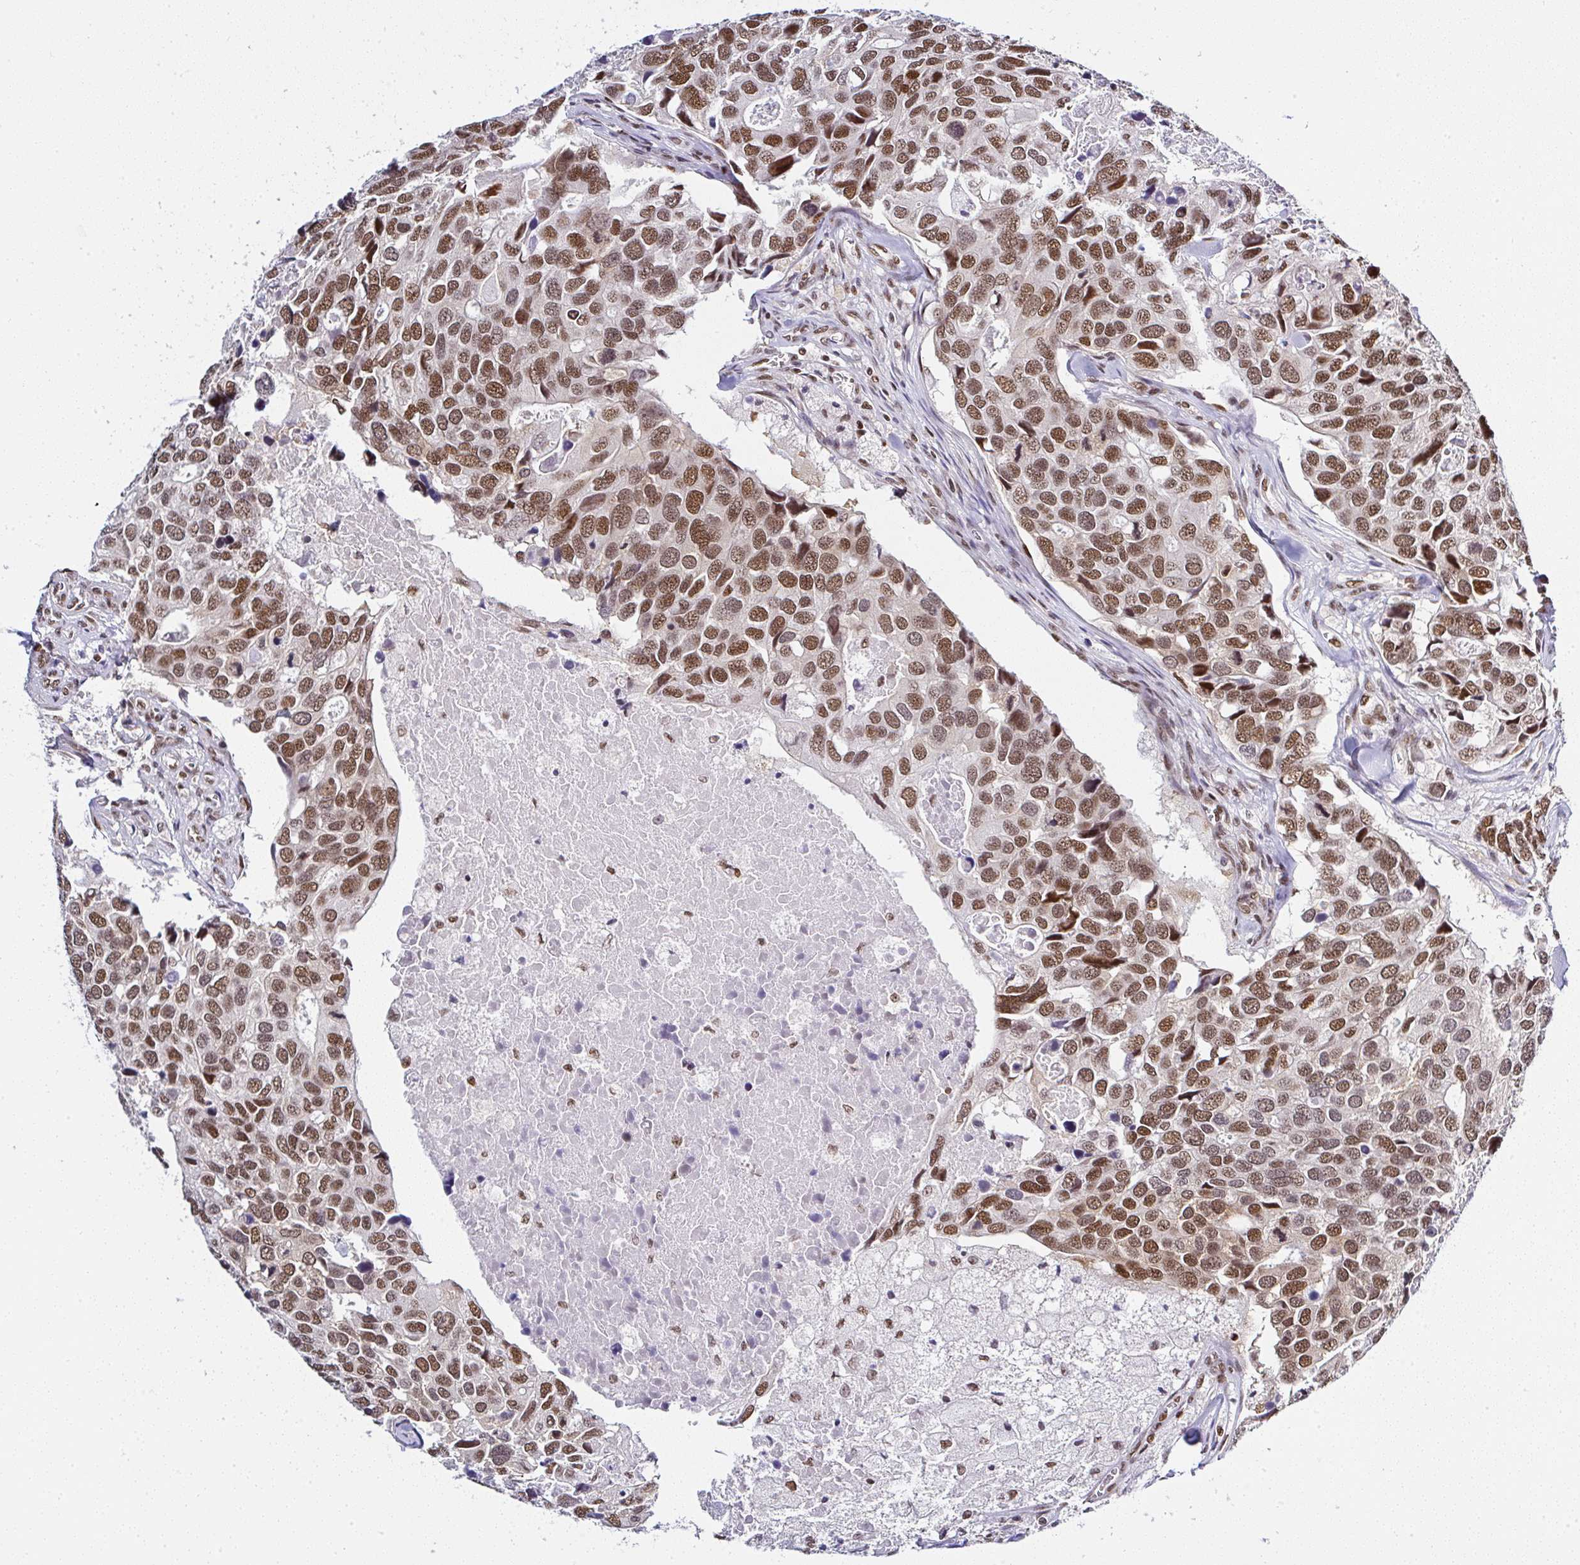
{"staining": {"intensity": "moderate", "quantity": ">75%", "location": "nuclear"}, "tissue": "breast cancer", "cell_type": "Tumor cells", "image_type": "cancer", "snomed": [{"axis": "morphology", "description": "Duct carcinoma"}, {"axis": "topography", "description": "Breast"}], "caption": "The photomicrograph demonstrates a brown stain indicating the presence of a protein in the nuclear of tumor cells in breast cancer. (IHC, brightfield microscopy, high magnification).", "gene": "DR1", "patient": {"sex": "female", "age": 83}}